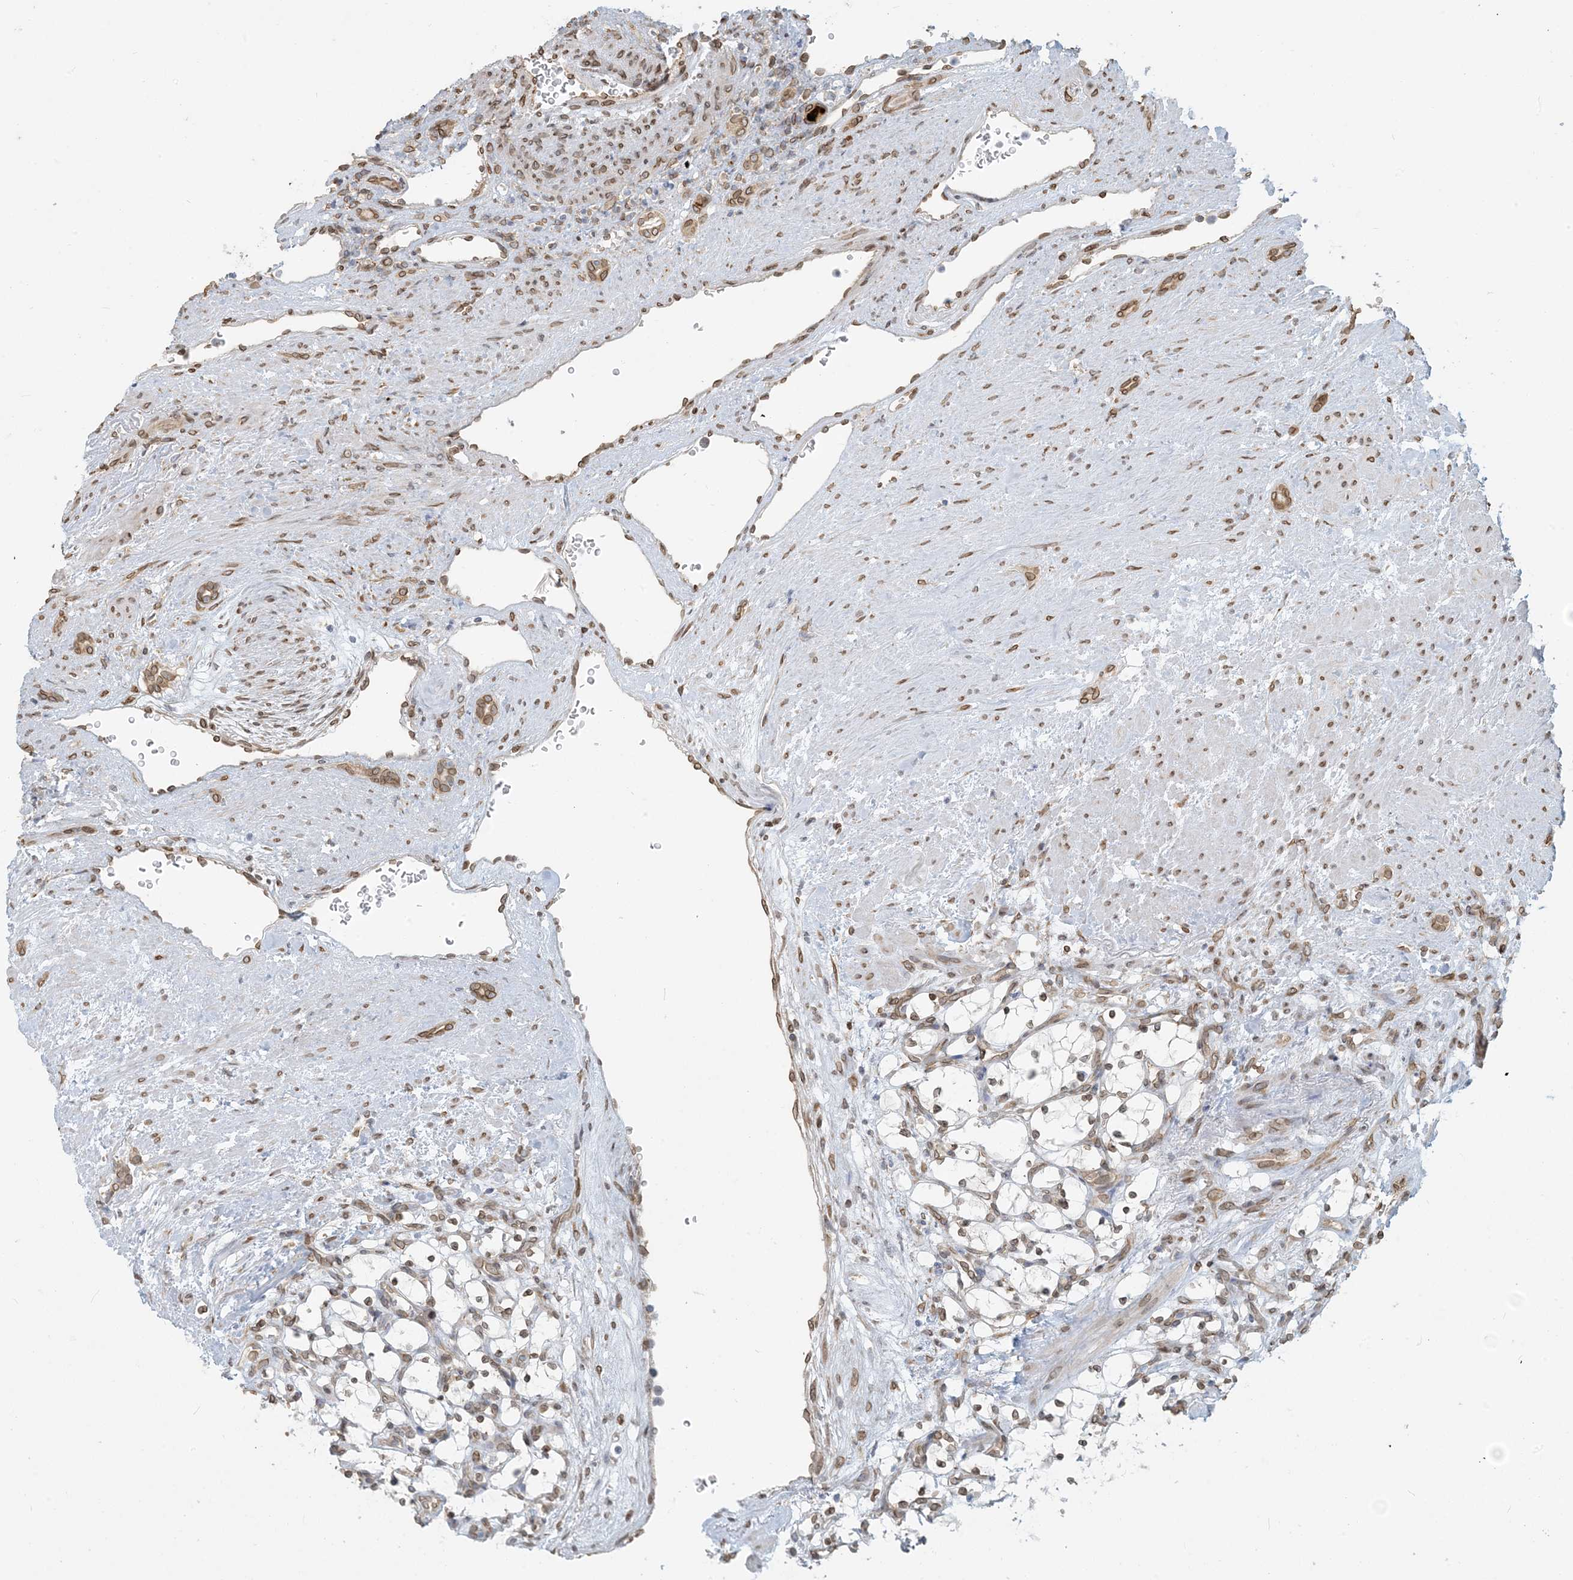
{"staining": {"intensity": "weak", "quantity": "25%-75%", "location": "nuclear"}, "tissue": "renal cancer", "cell_type": "Tumor cells", "image_type": "cancer", "snomed": [{"axis": "morphology", "description": "Adenocarcinoma, NOS"}, {"axis": "topography", "description": "Kidney"}], "caption": "Renal cancer (adenocarcinoma) tissue shows weak nuclear positivity in about 25%-75% of tumor cells, visualized by immunohistochemistry.", "gene": "WWP1", "patient": {"sex": "female", "age": 69}}